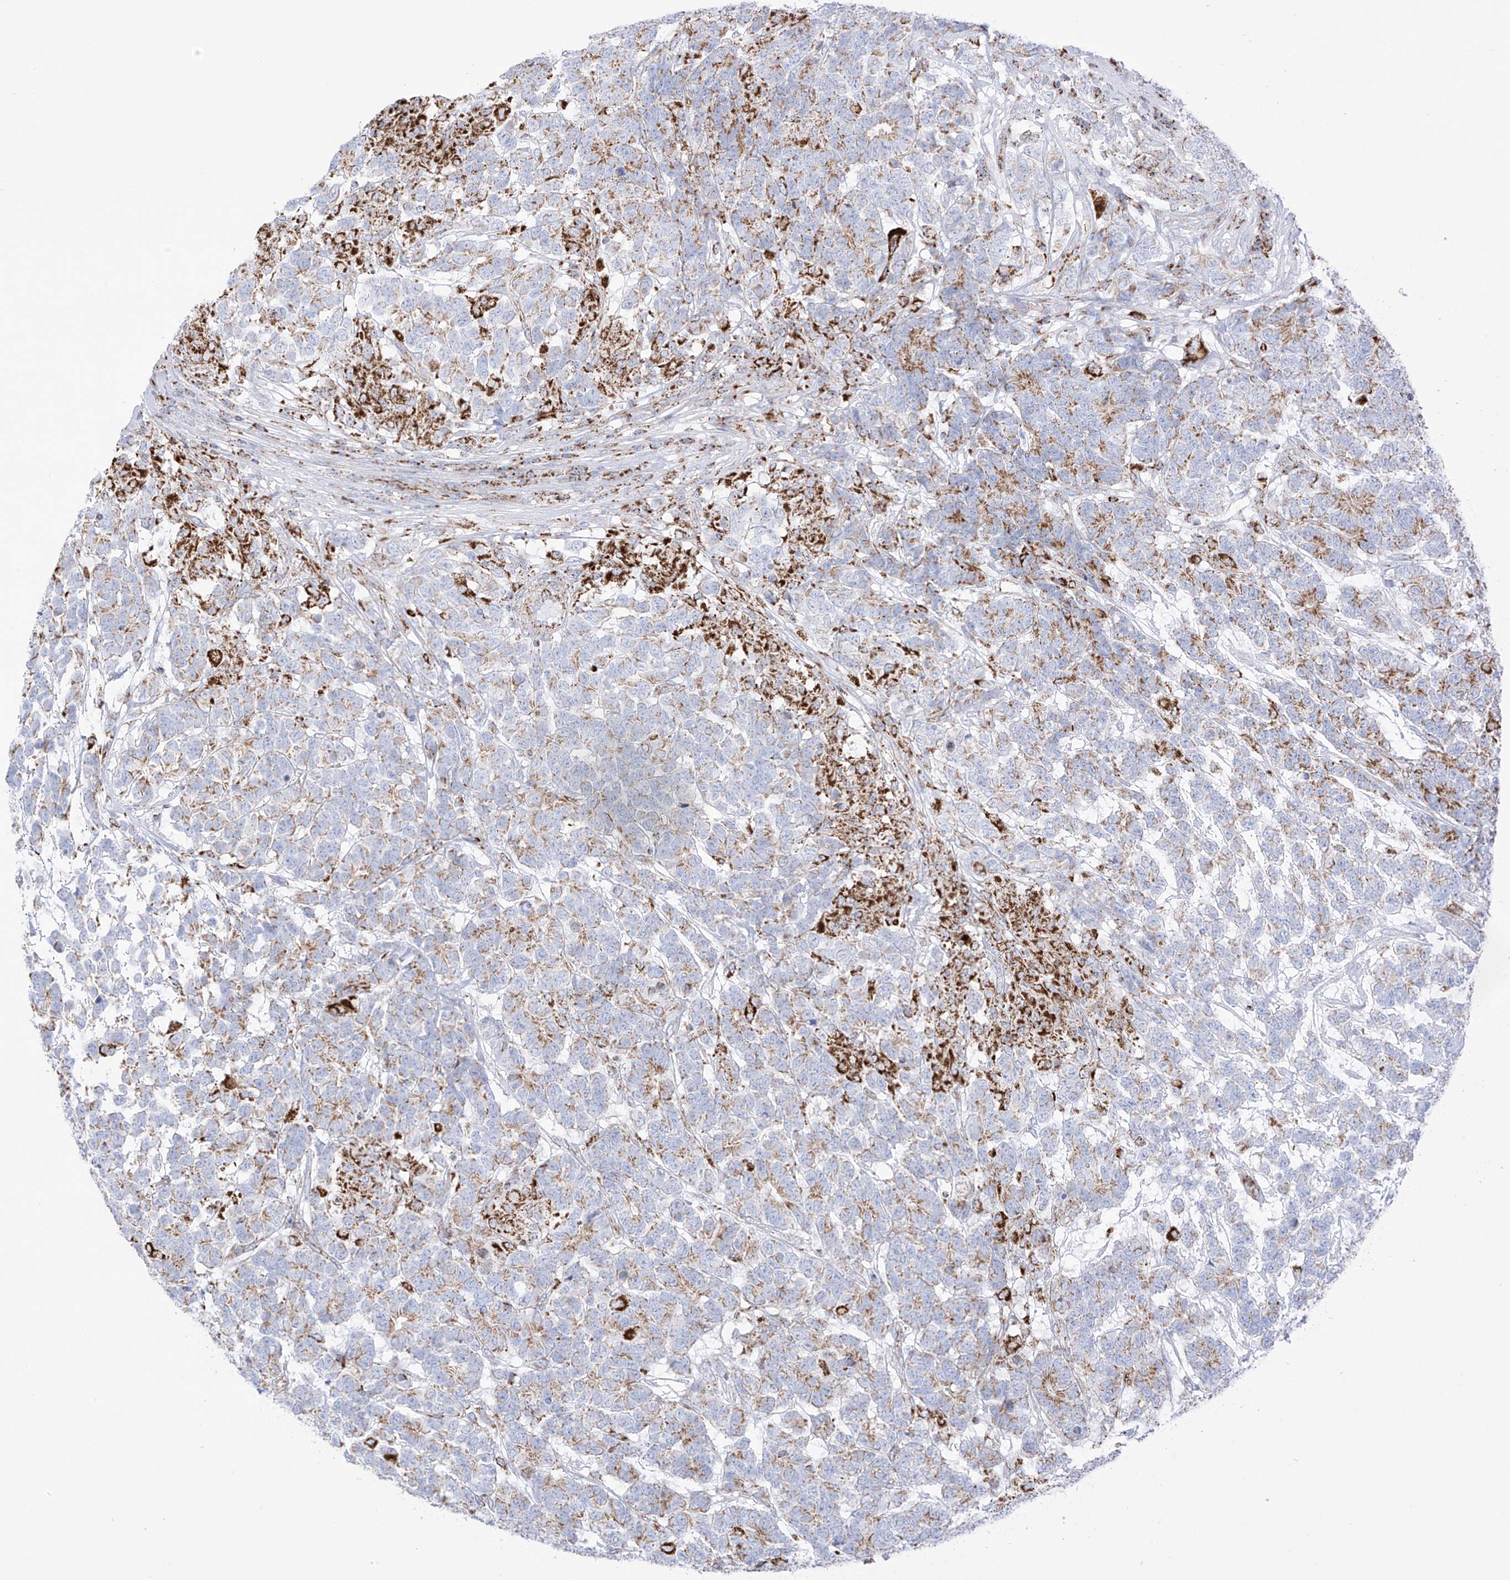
{"staining": {"intensity": "moderate", "quantity": "25%-75%", "location": "cytoplasmic/membranous"}, "tissue": "testis cancer", "cell_type": "Tumor cells", "image_type": "cancer", "snomed": [{"axis": "morphology", "description": "Carcinoma, Embryonal, NOS"}, {"axis": "topography", "description": "Testis"}], "caption": "A high-resolution photomicrograph shows immunohistochemistry staining of embryonal carcinoma (testis), which displays moderate cytoplasmic/membranous positivity in approximately 25%-75% of tumor cells.", "gene": "XKR3", "patient": {"sex": "male", "age": 26}}